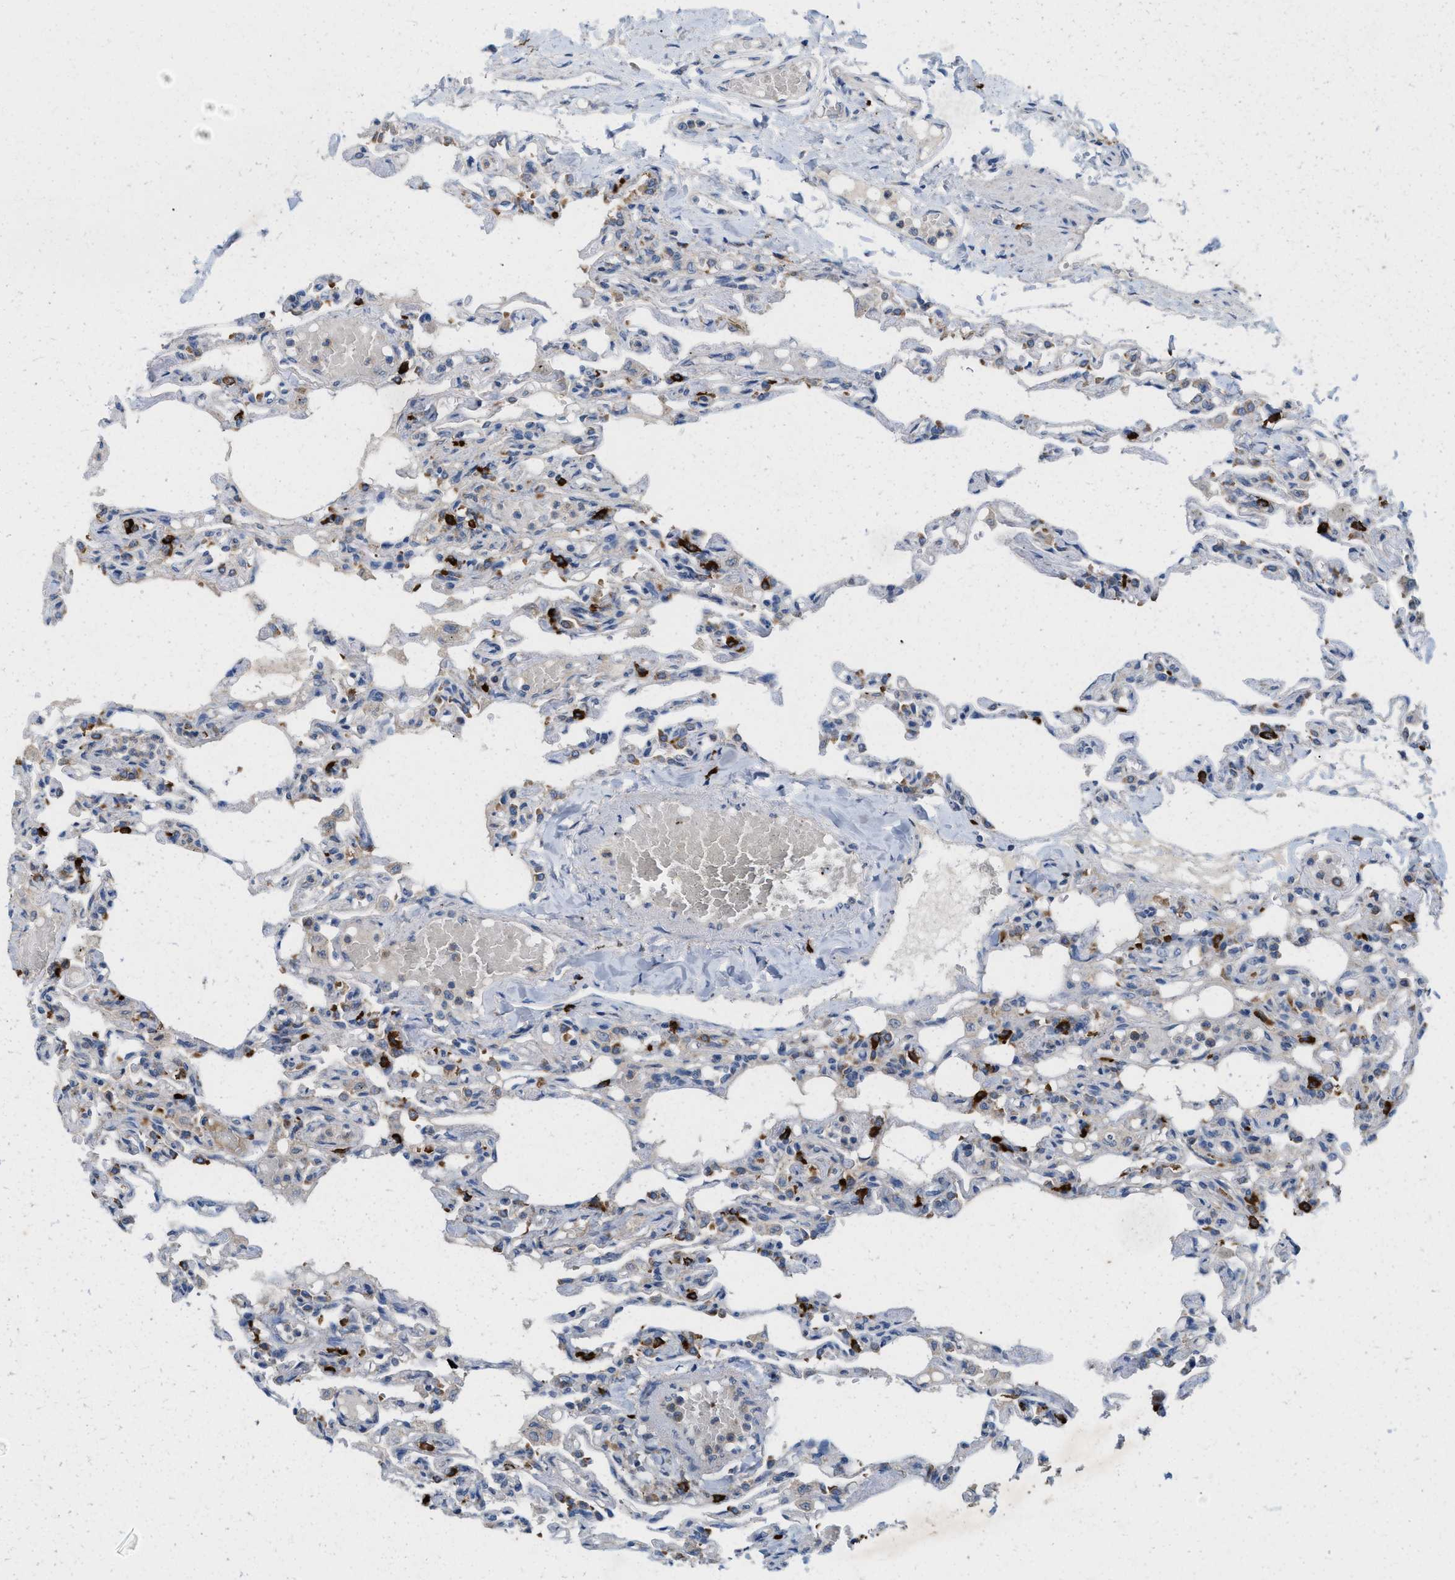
{"staining": {"intensity": "strong", "quantity": "<25%", "location": "cytoplasmic/membranous"}, "tissue": "lung", "cell_type": "Alveolar cells", "image_type": "normal", "snomed": [{"axis": "morphology", "description": "Normal tissue, NOS"}, {"axis": "topography", "description": "Lung"}], "caption": "An IHC image of normal tissue is shown. Protein staining in brown labels strong cytoplasmic/membranous positivity in lung within alveolar cells. (brown staining indicates protein expression, while blue staining denotes nuclei).", "gene": "DYNC2I1", "patient": {"sex": "male", "age": 21}}